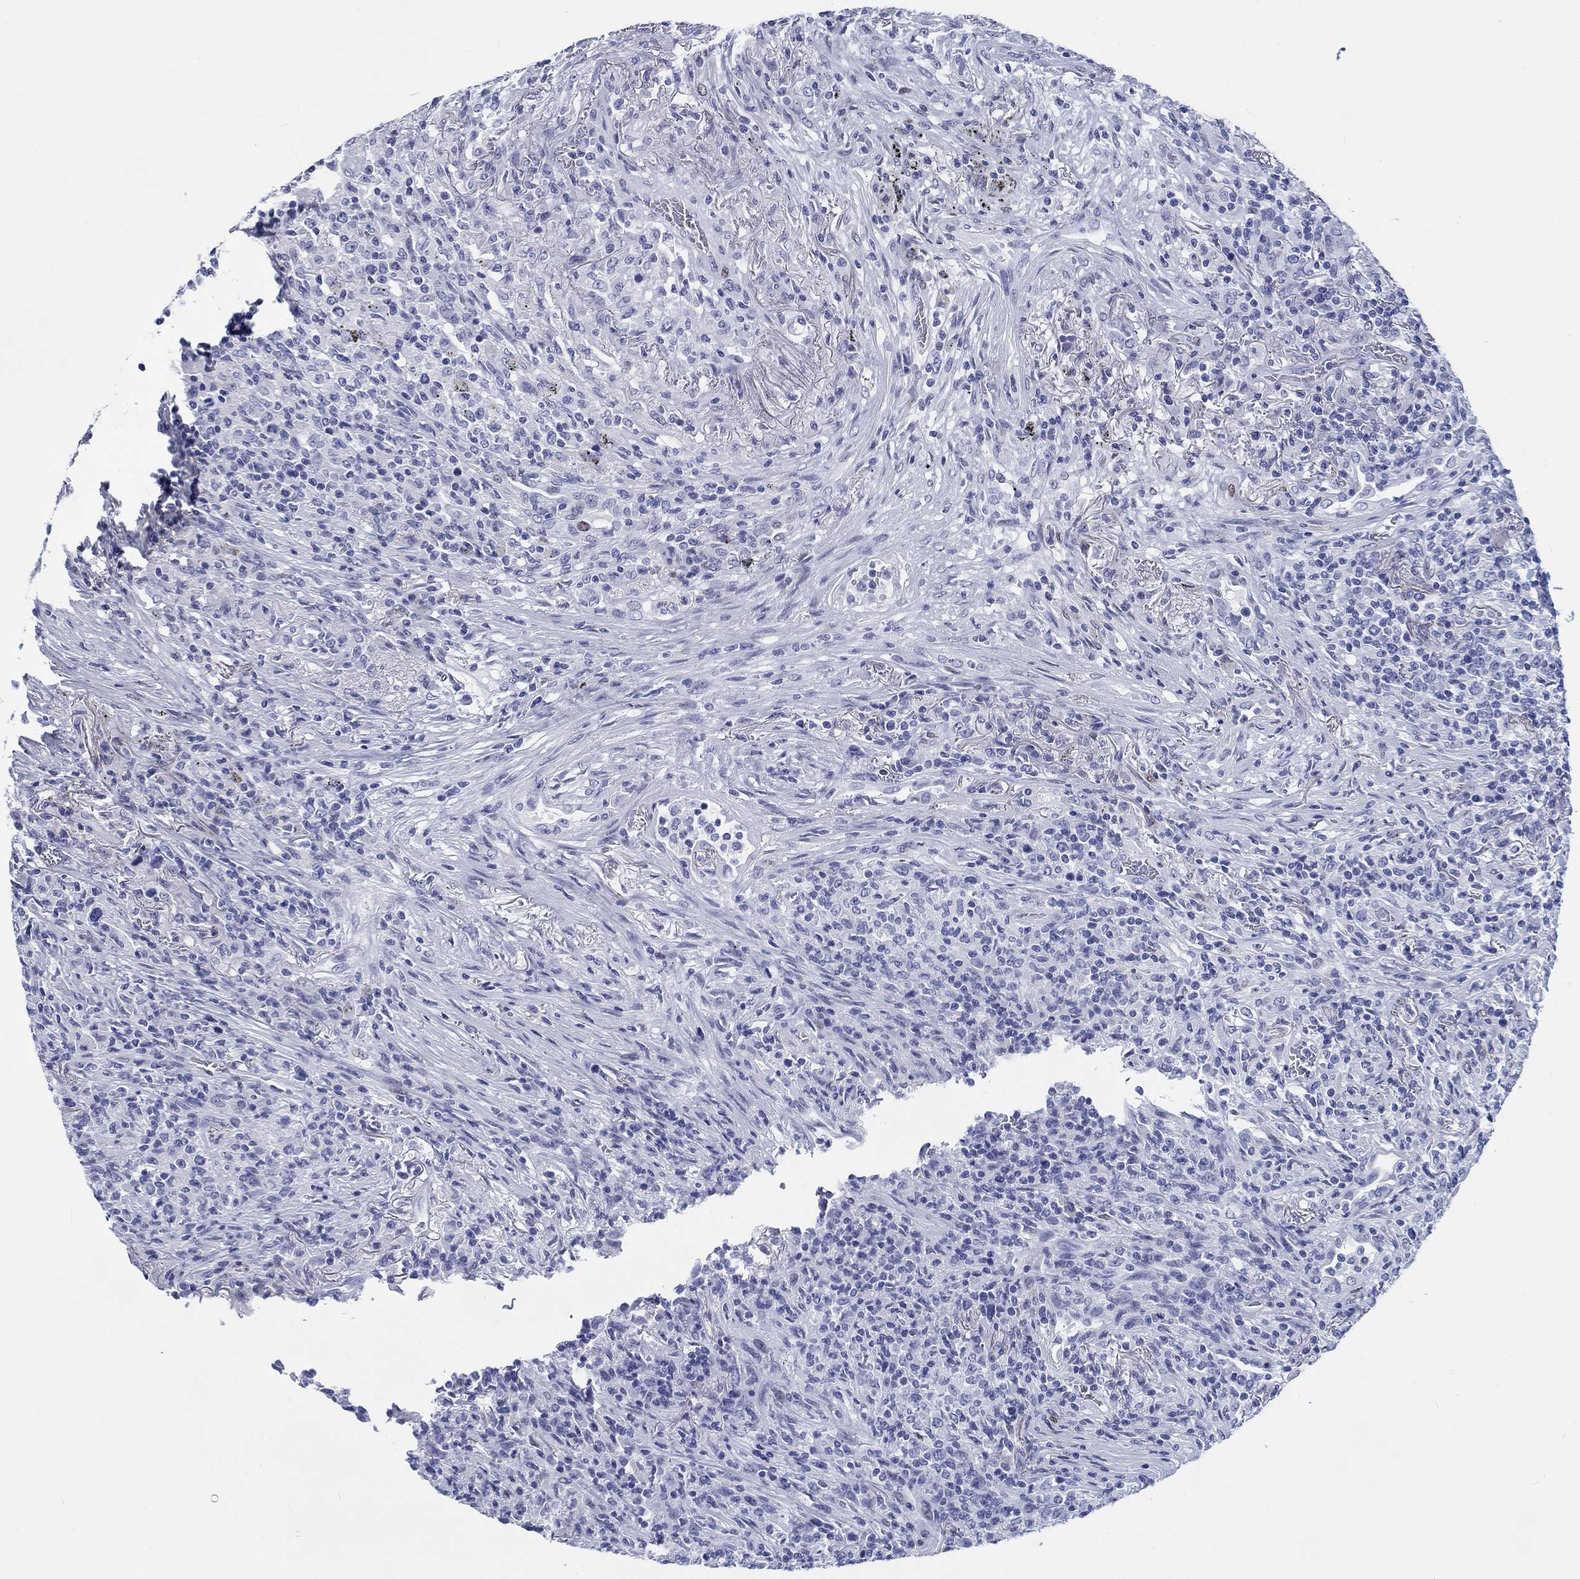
{"staining": {"intensity": "negative", "quantity": "none", "location": "none"}, "tissue": "lymphoma", "cell_type": "Tumor cells", "image_type": "cancer", "snomed": [{"axis": "morphology", "description": "Malignant lymphoma, non-Hodgkin's type, High grade"}, {"axis": "topography", "description": "Lung"}], "caption": "A histopathology image of lymphoma stained for a protein reveals no brown staining in tumor cells.", "gene": "H1-1", "patient": {"sex": "male", "age": 79}}